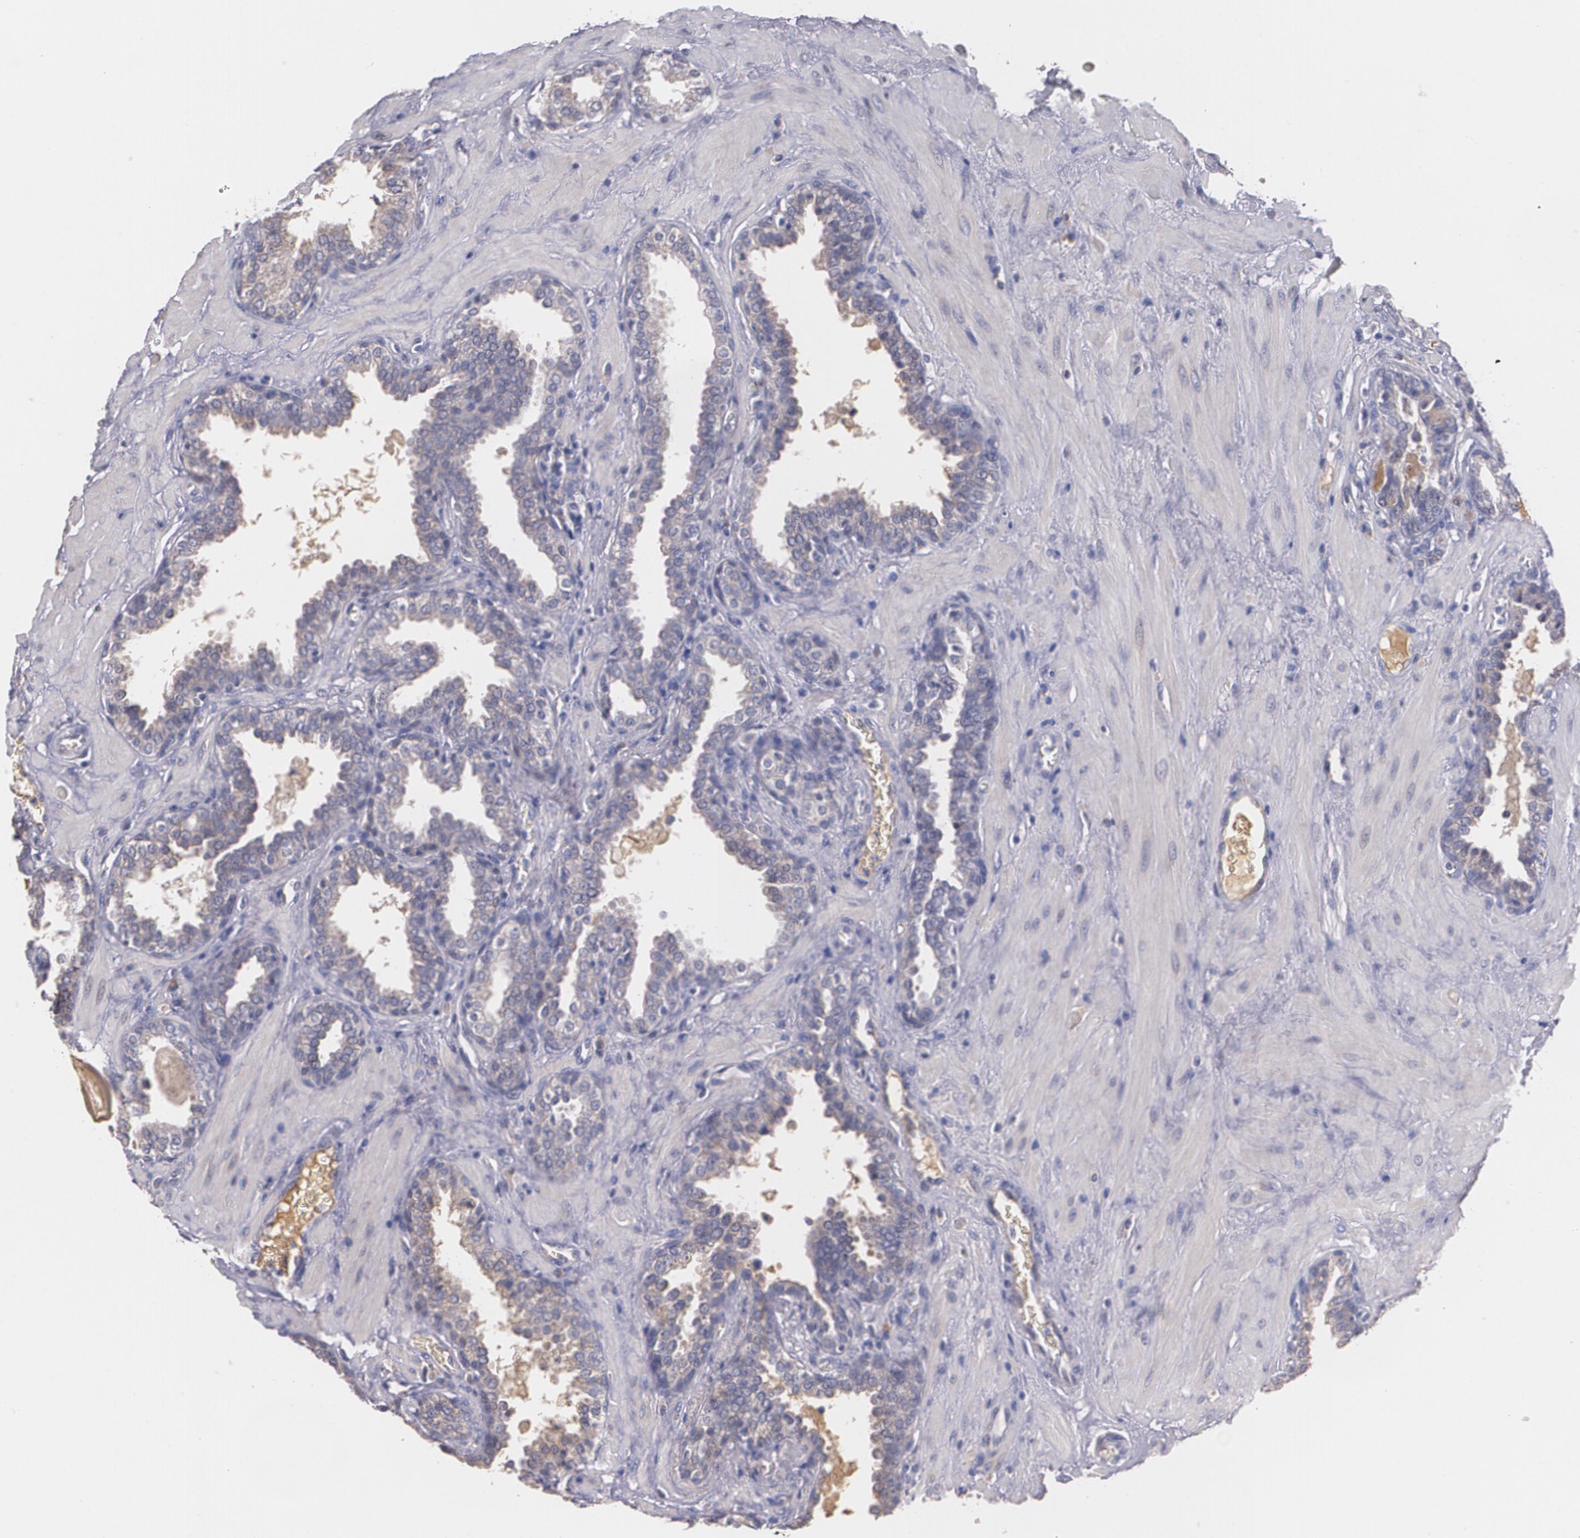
{"staining": {"intensity": "weak", "quantity": ">75%", "location": "cytoplasmic/membranous"}, "tissue": "prostate", "cell_type": "Glandular cells", "image_type": "normal", "snomed": [{"axis": "morphology", "description": "Normal tissue, NOS"}, {"axis": "topography", "description": "Prostate"}], "caption": "Unremarkable prostate reveals weak cytoplasmic/membranous positivity in approximately >75% of glandular cells, visualized by immunohistochemistry. The staining was performed using DAB (3,3'-diaminobenzidine), with brown indicating positive protein expression. Nuclei are stained blue with hematoxylin.", "gene": "AMBP", "patient": {"sex": "male", "age": 51}}